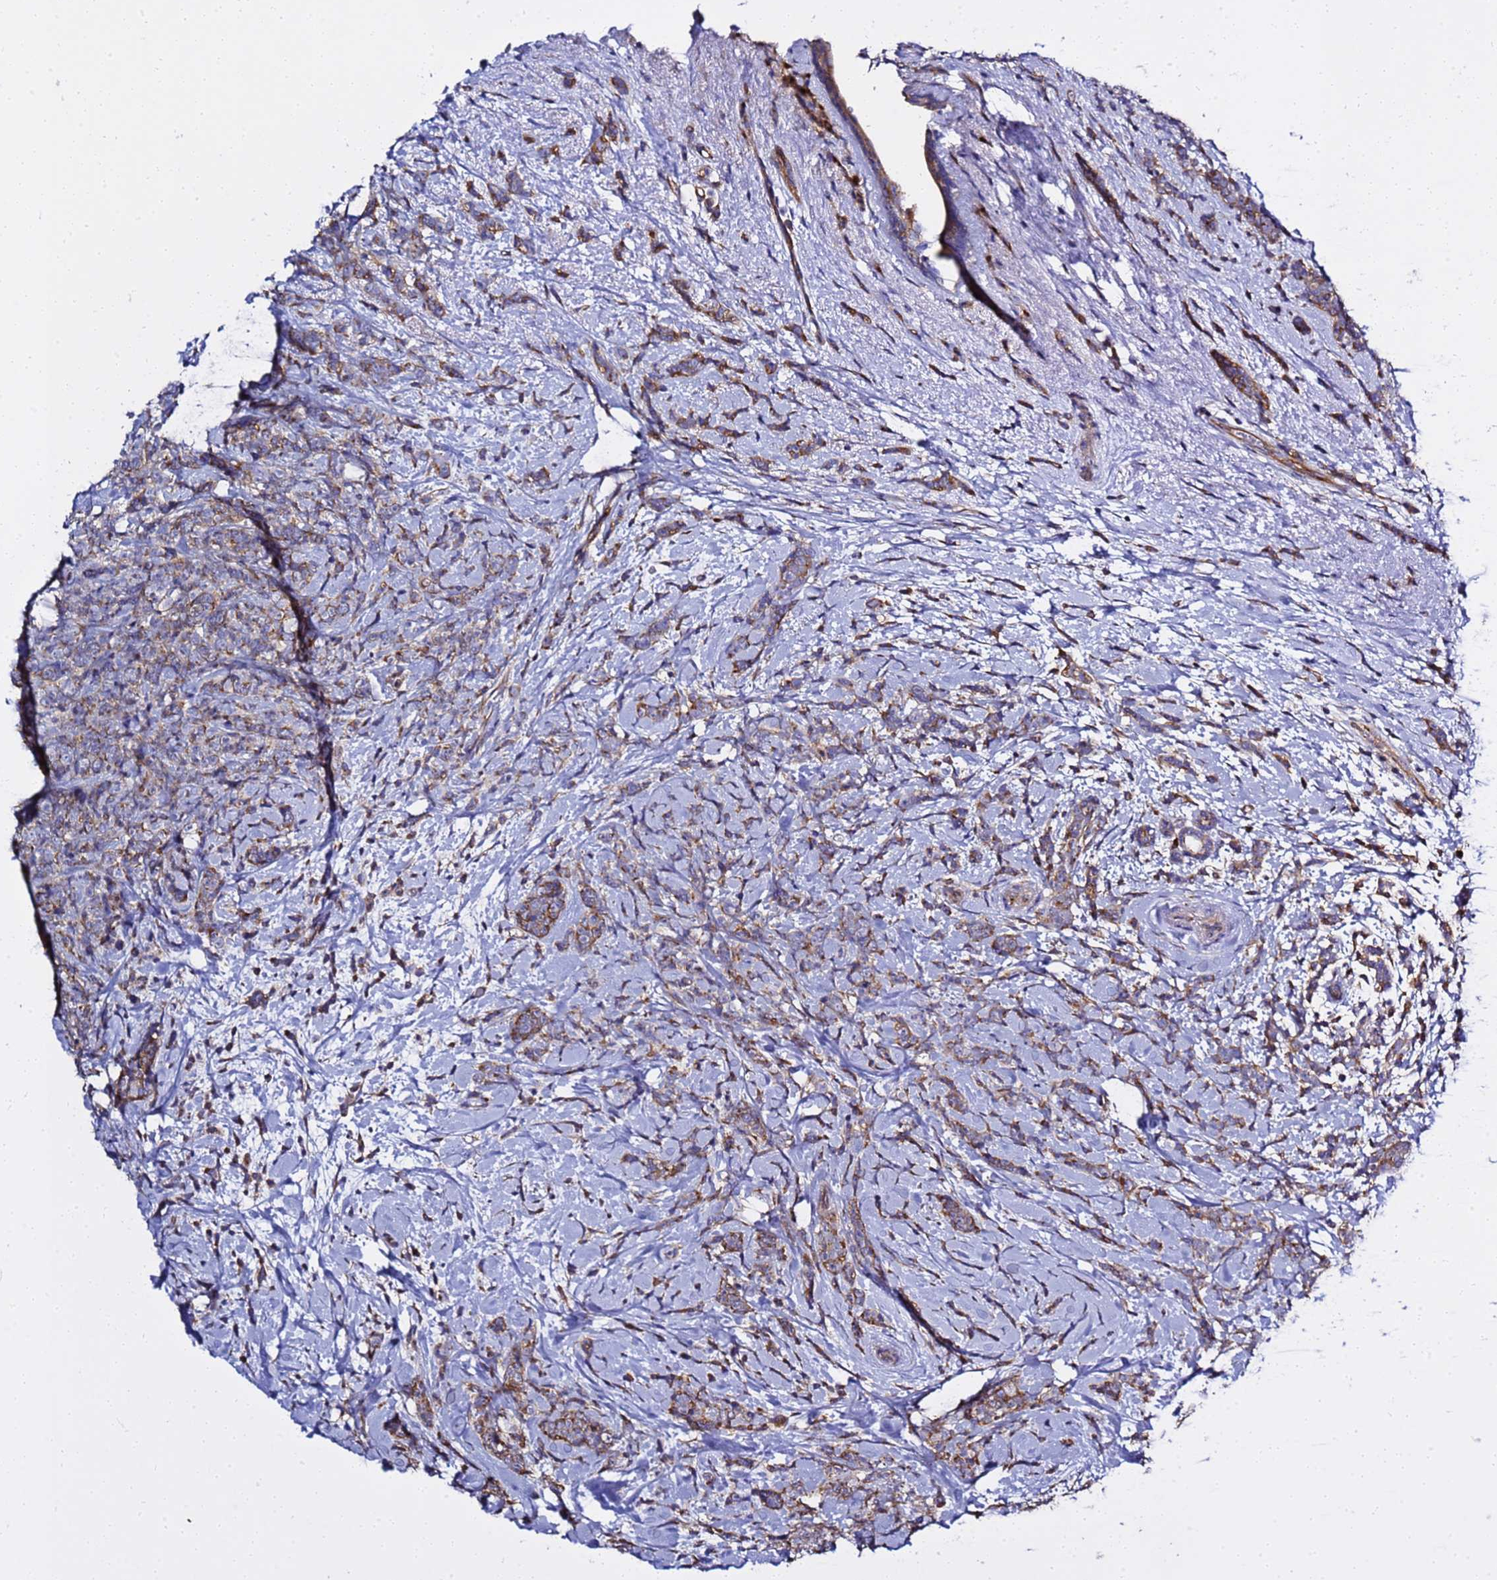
{"staining": {"intensity": "moderate", "quantity": ">75%", "location": "cytoplasmic/membranous"}, "tissue": "breast cancer", "cell_type": "Tumor cells", "image_type": "cancer", "snomed": [{"axis": "morphology", "description": "Lobular carcinoma"}, {"axis": "topography", "description": "Breast"}], "caption": "Breast cancer stained with immunohistochemistry shows moderate cytoplasmic/membranous expression in about >75% of tumor cells.", "gene": "ANAPC1", "patient": {"sex": "female", "age": 58}}